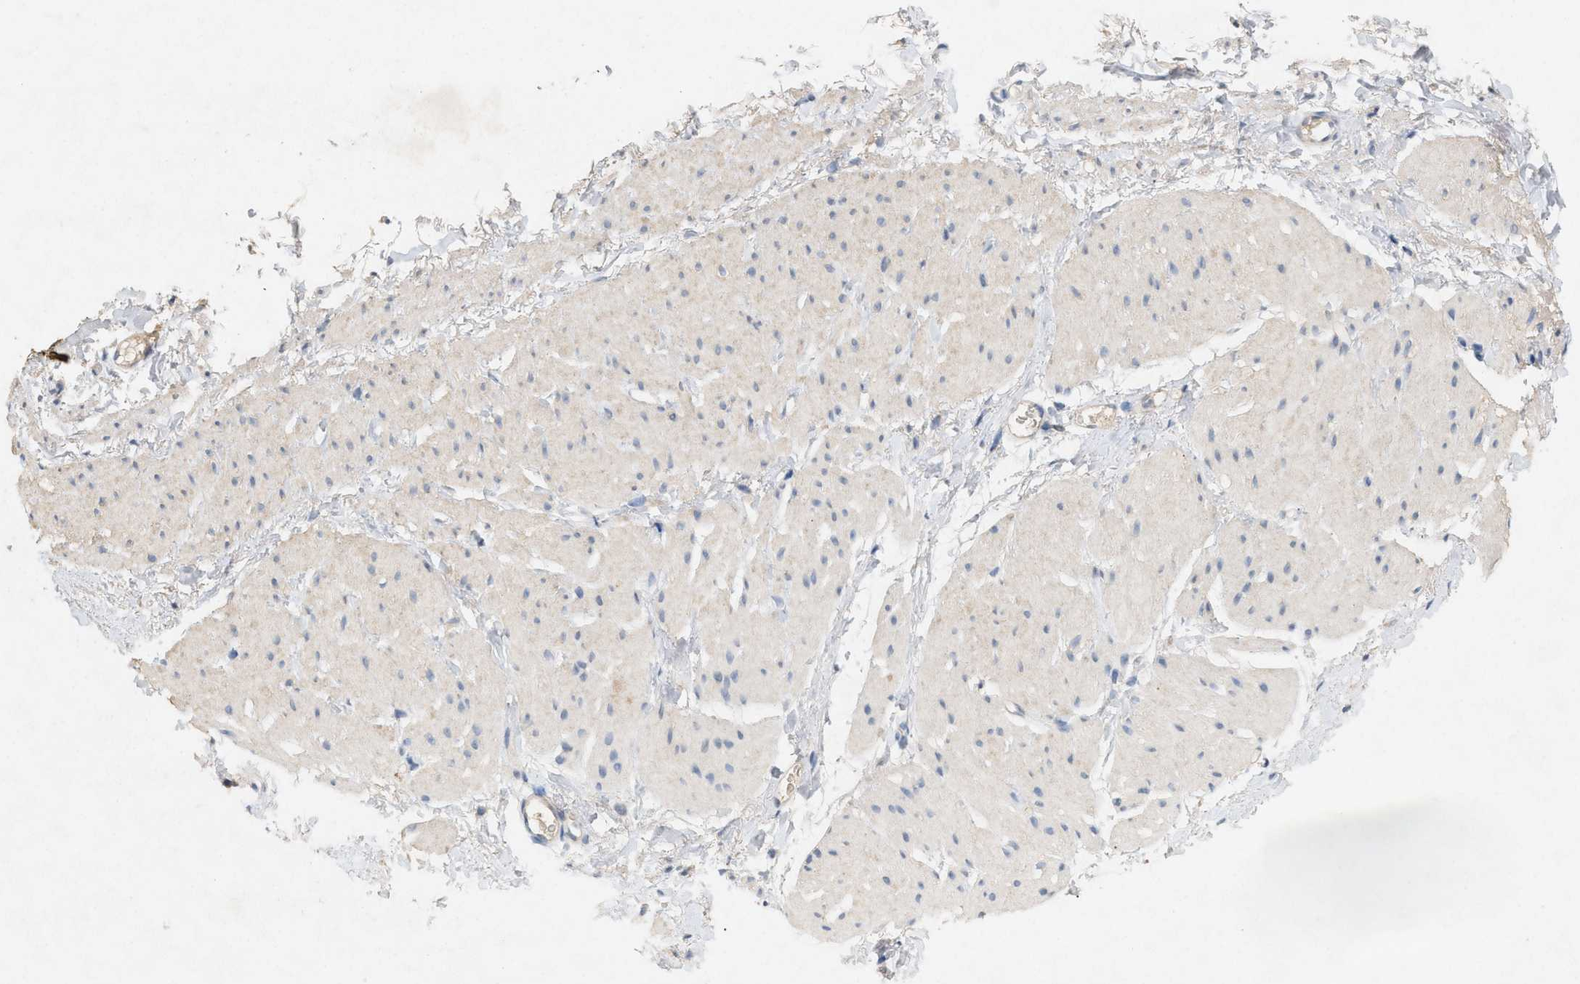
{"staining": {"intensity": "negative", "quantity": "none", "location": "none"}, "tissue": "smooth muscle", "cell_type": "Smooth muscle cells", "image_type": "normal", "snomed": [{"axis": "morphology", "description": "Normal tissue, NOS"}, {"axis": "topography", "description": "Smooth muscle"}], "caption": "Immunohistochemistry image of normal smooth muscle: human smooth muscle stained with DAB (3,3'-diaminobenzidine) exhibits no significant protein staining in smooth muscle cells. The staining is performed using DAB brown chromogen with nuclei counter-stained in using hematoxylin.", "gene": "DCAF7", "patient": {"sex": "male", "age": 16}}